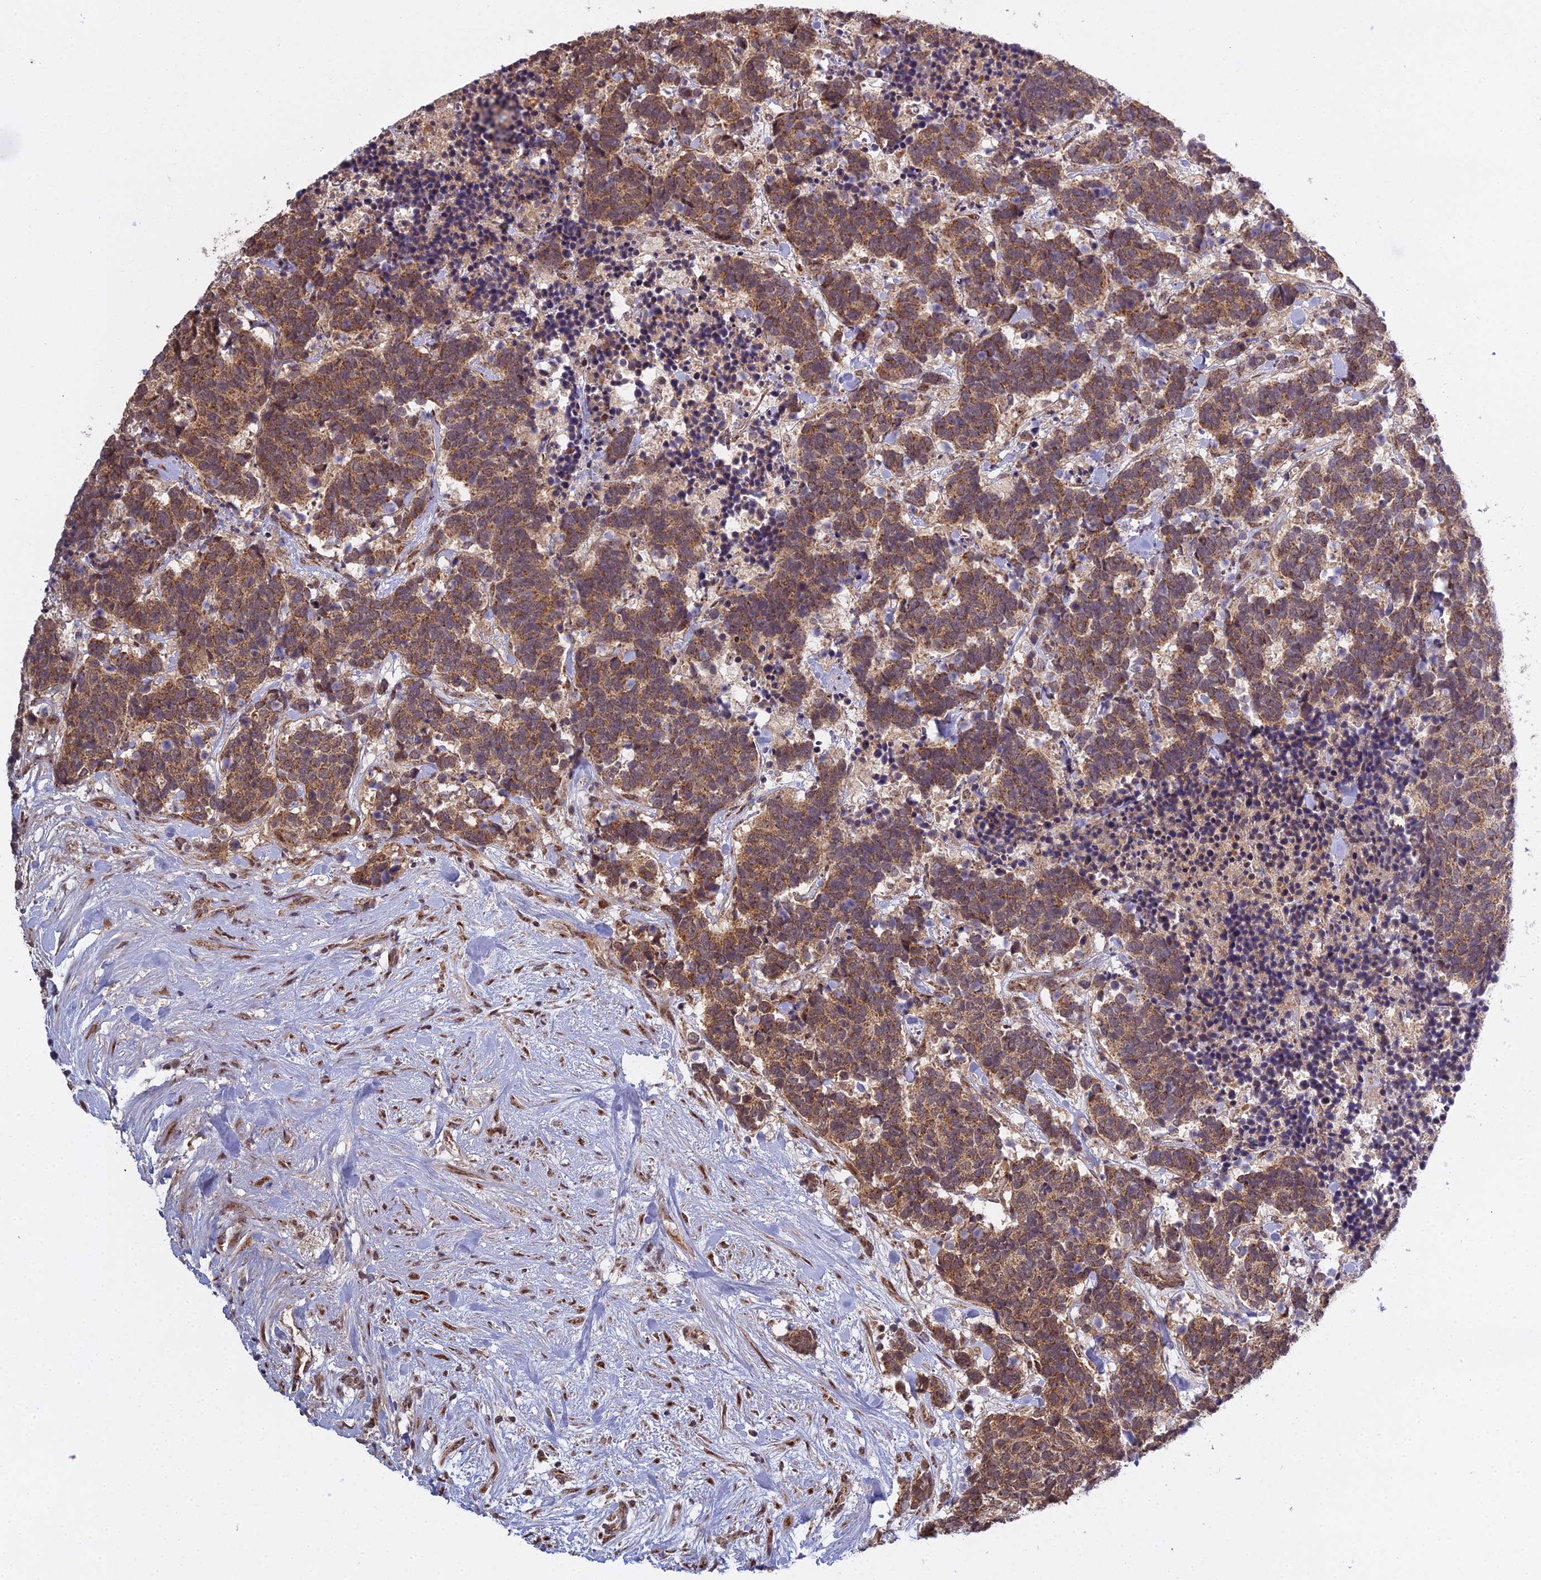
{"staining": {"intensity": "moderate", "quantity": ">75%", "location": "cytoplasmic/membranous"}, "tissue": "carcinoid", "cell_type": "Tumor cells", "image_type": "cancer", "snomed": [{"axis": "morphology", "description": "Carcinoma, NOS"}, {"axis": "morphology", "description": "Carcinoid, malignant, NOS"}, {"axis": "topography", "description": "Prostate"}], "caption": "DAB (3,3'-diaminobenzidine) immunohistochemical staining of carcinoid shows moderate cytoplasmic/membranous protein staining in about >75% of tumor cells. Using DAB (3,3'-diaminobenzidine) (brown) and hematoxylin (blue) stains, captured at high magnification using brightfield microscopy.", "gene": "MEOX1", "patient": {"sex": "male", "age": 57}}